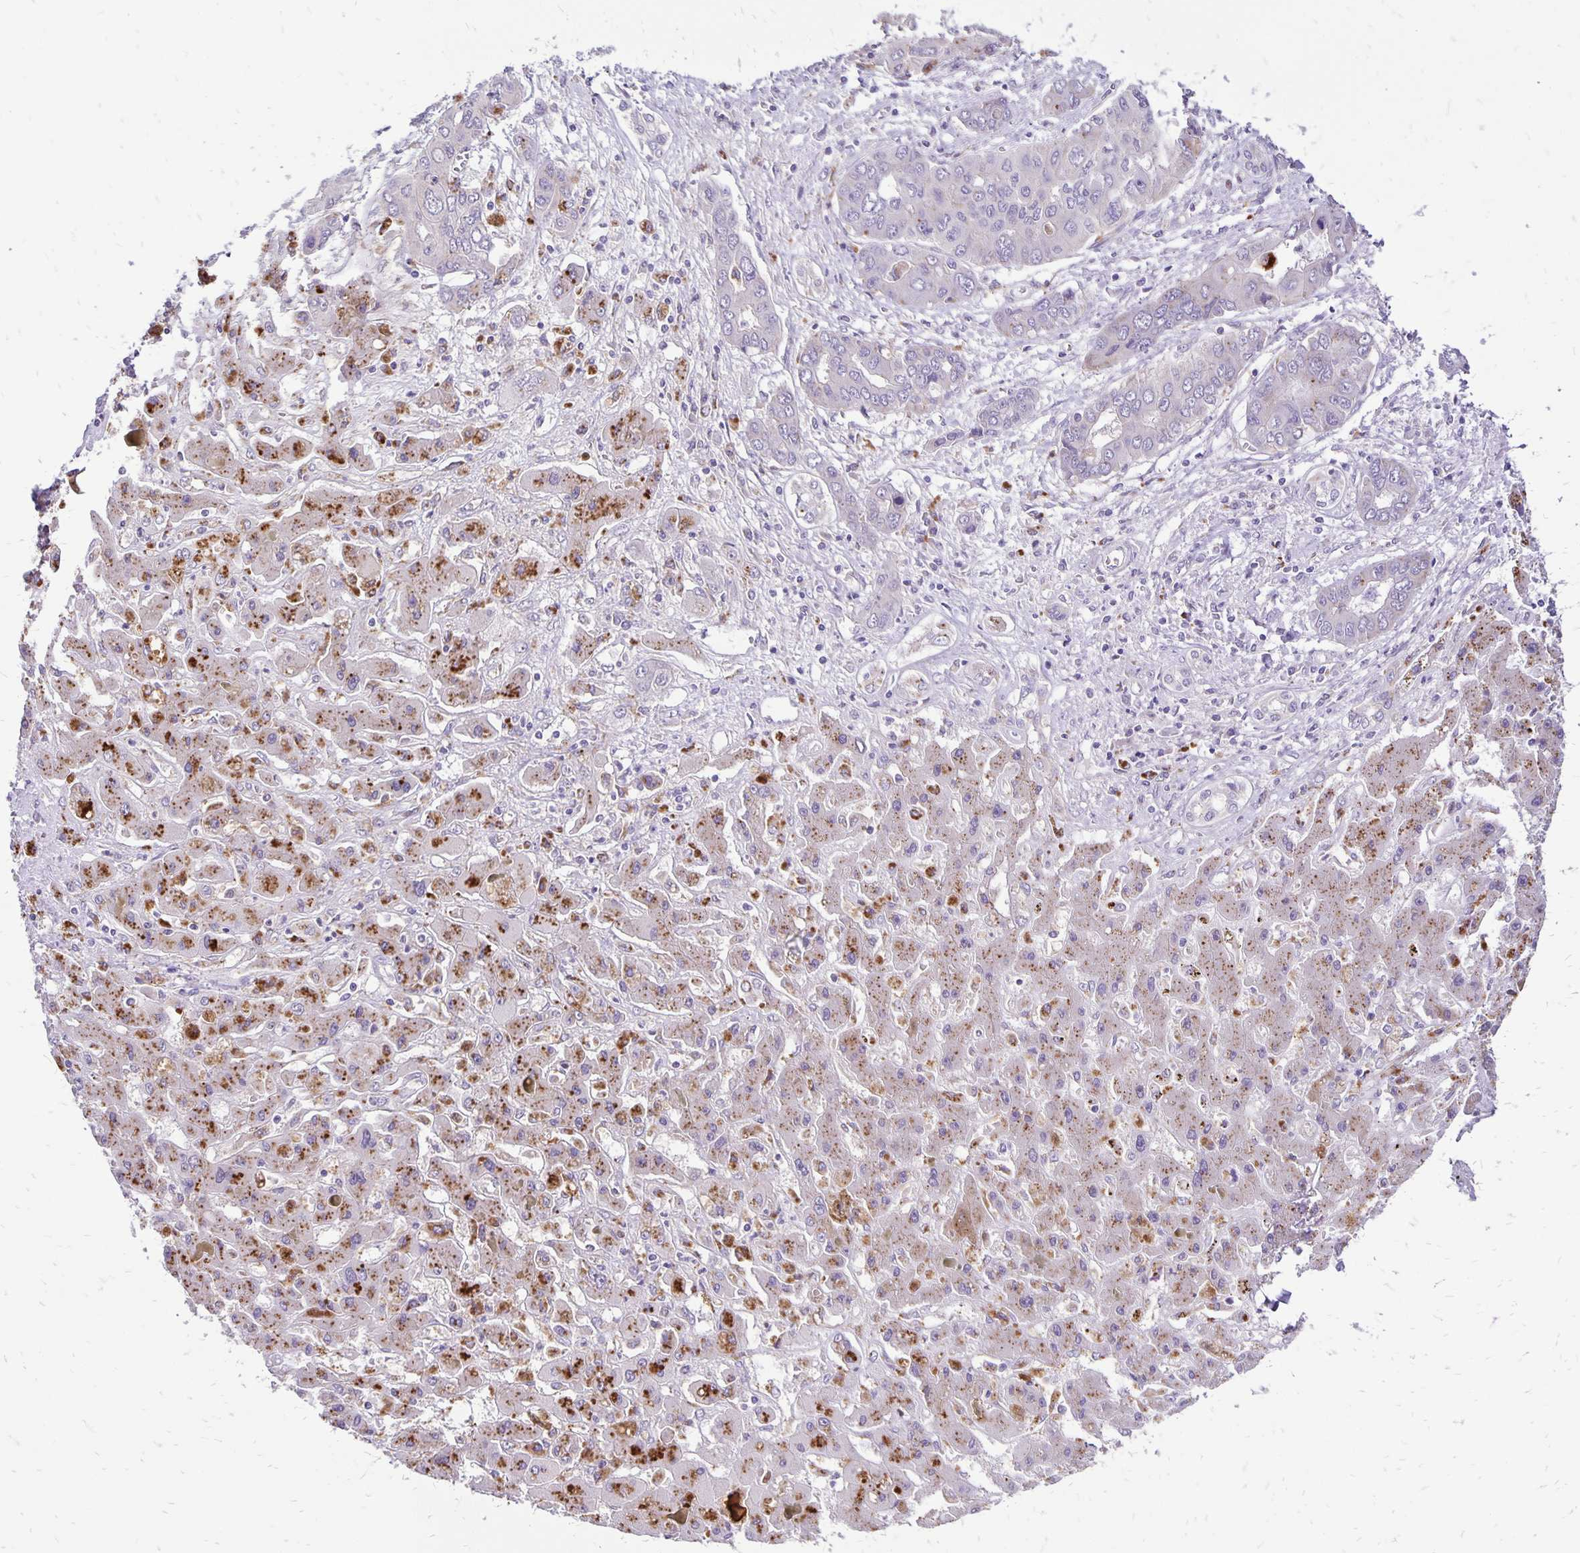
{"staining": {"intensity": "negative", "quantity": "none", "location": "none"}, "tissue": "liver cancer", "cell_type": "Tumor cells", "image_type": "cancer", "snomed": [{"axis": "morphology", "description": "Cholangiocarcinoma"}, {"axis": "topography", "description": "Liver"}], "caption": "The image displays no significant positivity in tumor cells of liver cancer (cholangiocarcinoma). The staining is performed using DAB (3,3'-diaminobenzidine) brown chromogen with nuclei counter-stained in using hematoxylin.", "gene": "EIF5A", "patient": {"sex": "male", "age": 67}}